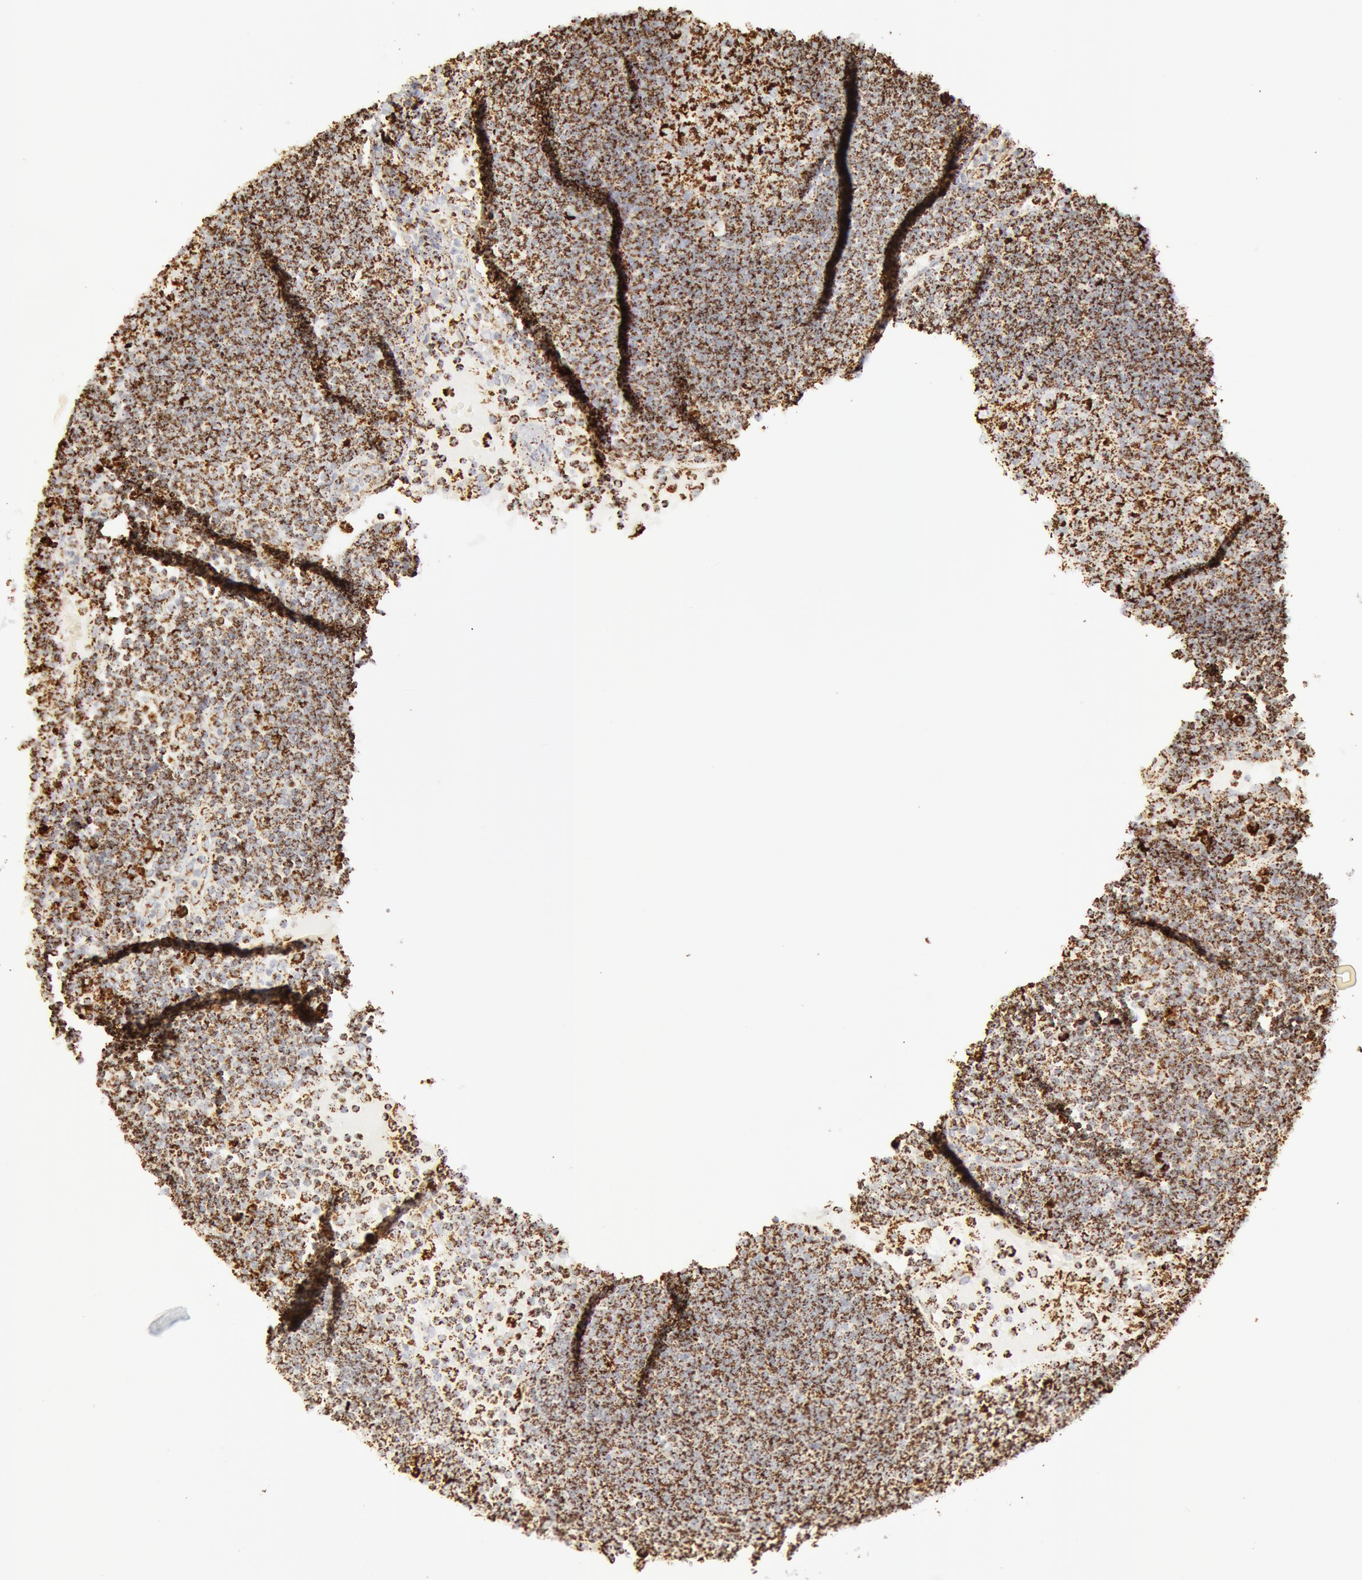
{"staining": {"intensity": "moderate", "quantity": "25%-75%", "location": "cytoplasmic/membranous"}, "tissue": "lymph node", "cell_type": "Germinal center cells", "image_type": "normal", "snomed": [{"axis": "morphology", "description": "Normal tissue, NOS"}, {"axis": "topography", "description": "Lymph node"}], "caption": "This photomicrograph shows normal lymph node stained with IHC to label a protein in brown. The cytoplasmic/membranous of germinal center cells show moderate positivity for the protein. Nuclei are counter-stained blue.", "gene": "ATP5F1B", "patient": {"sex": "male", "age": 54}}